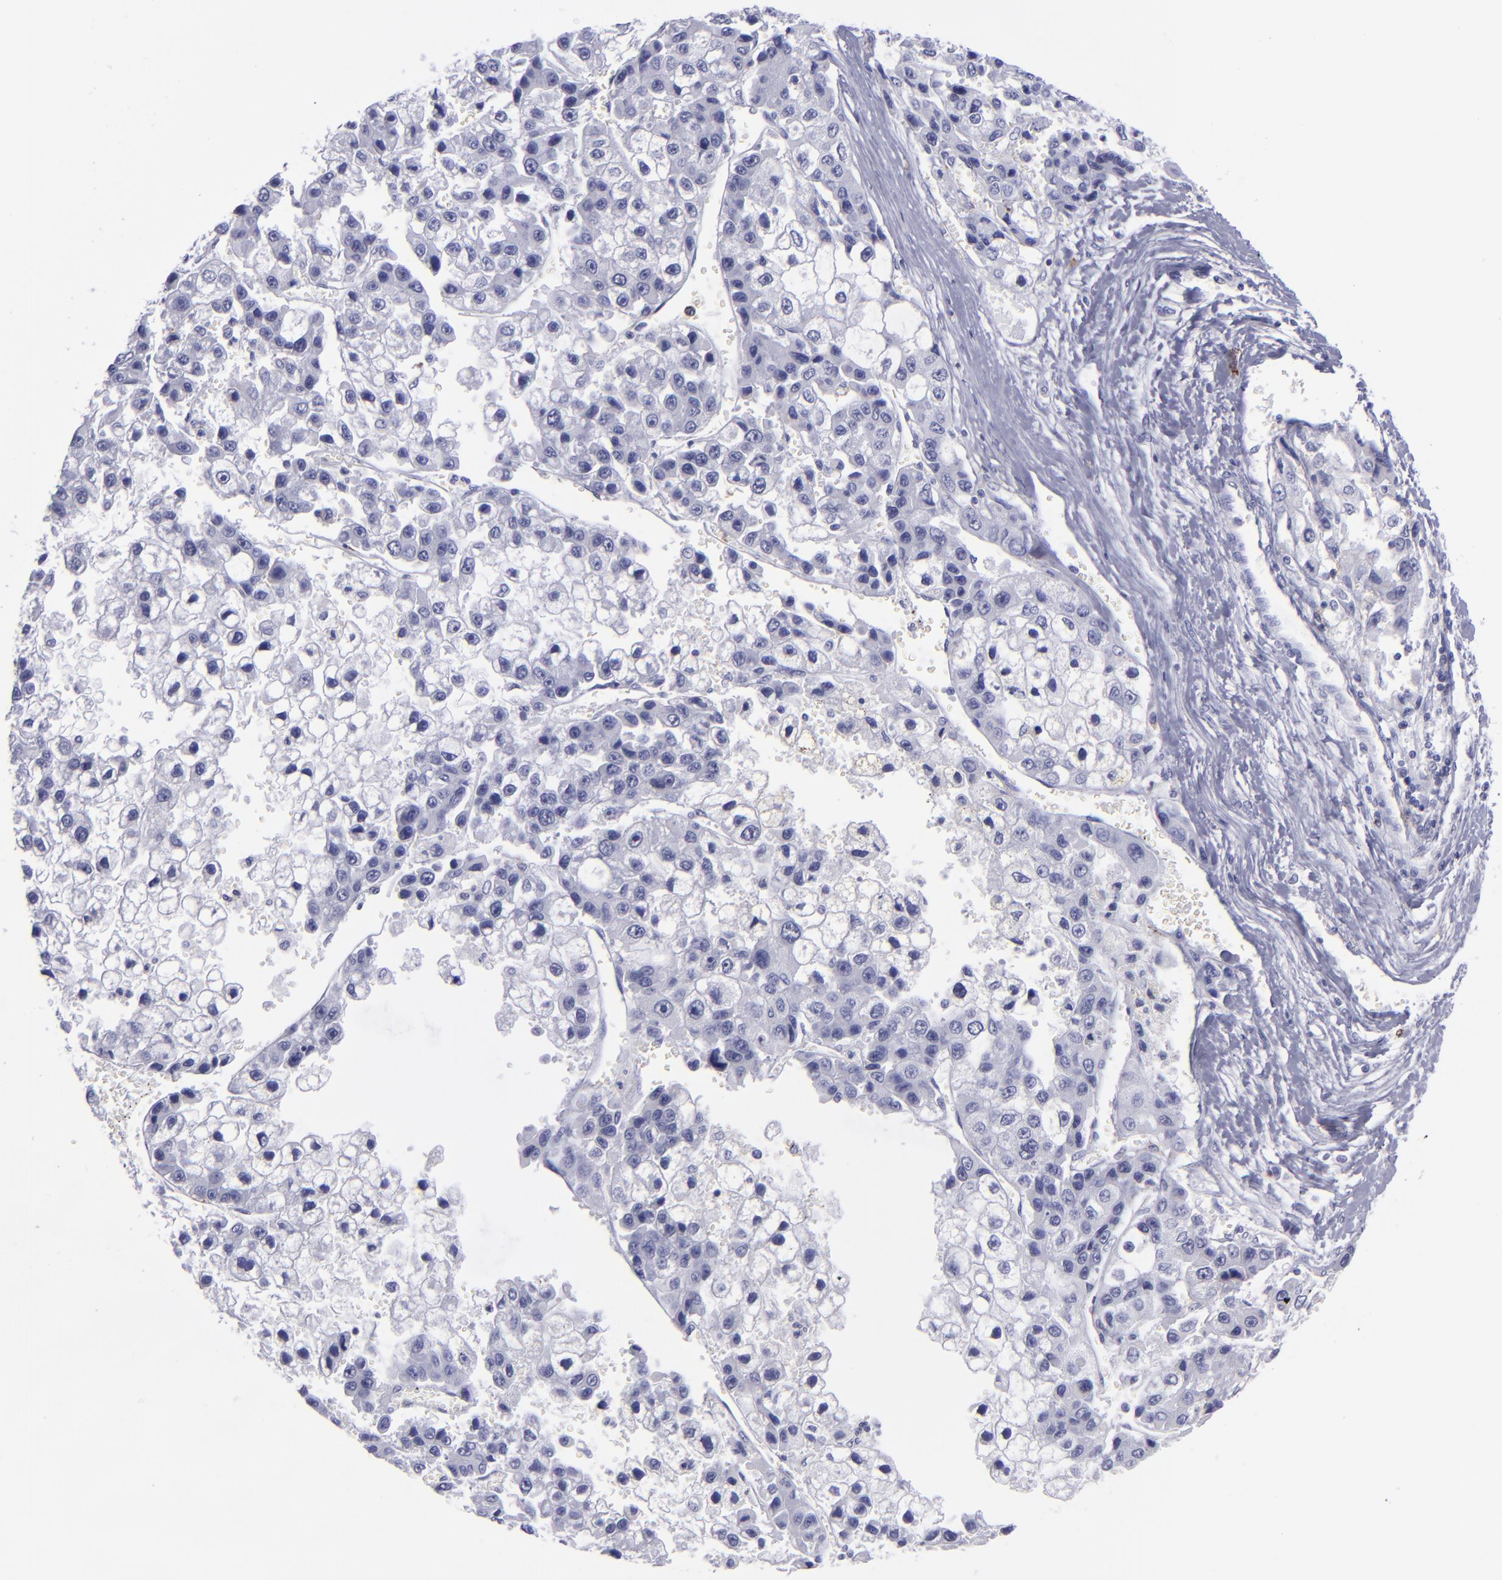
{"staining": {"intensity": "negative", "quantity": "none", "location": "none"}, "tissue": "liver cancer", "cell_type": "Tumor cells", "image_type": "cancer", "snomed": [{"axis": "morphology", "description": "Carcinoma, Hepatocellular, NOS"}, {"axis": "topography", "description": "Liver"}], "caption": "Immunohistochemistry photomicrograph of hepatocellular carcinoma (liver) stained for a protein (brown), which displays no staining in tumor cells.", "gene": "SELPLG", "patient": {"sex": "female", "age": 66}}